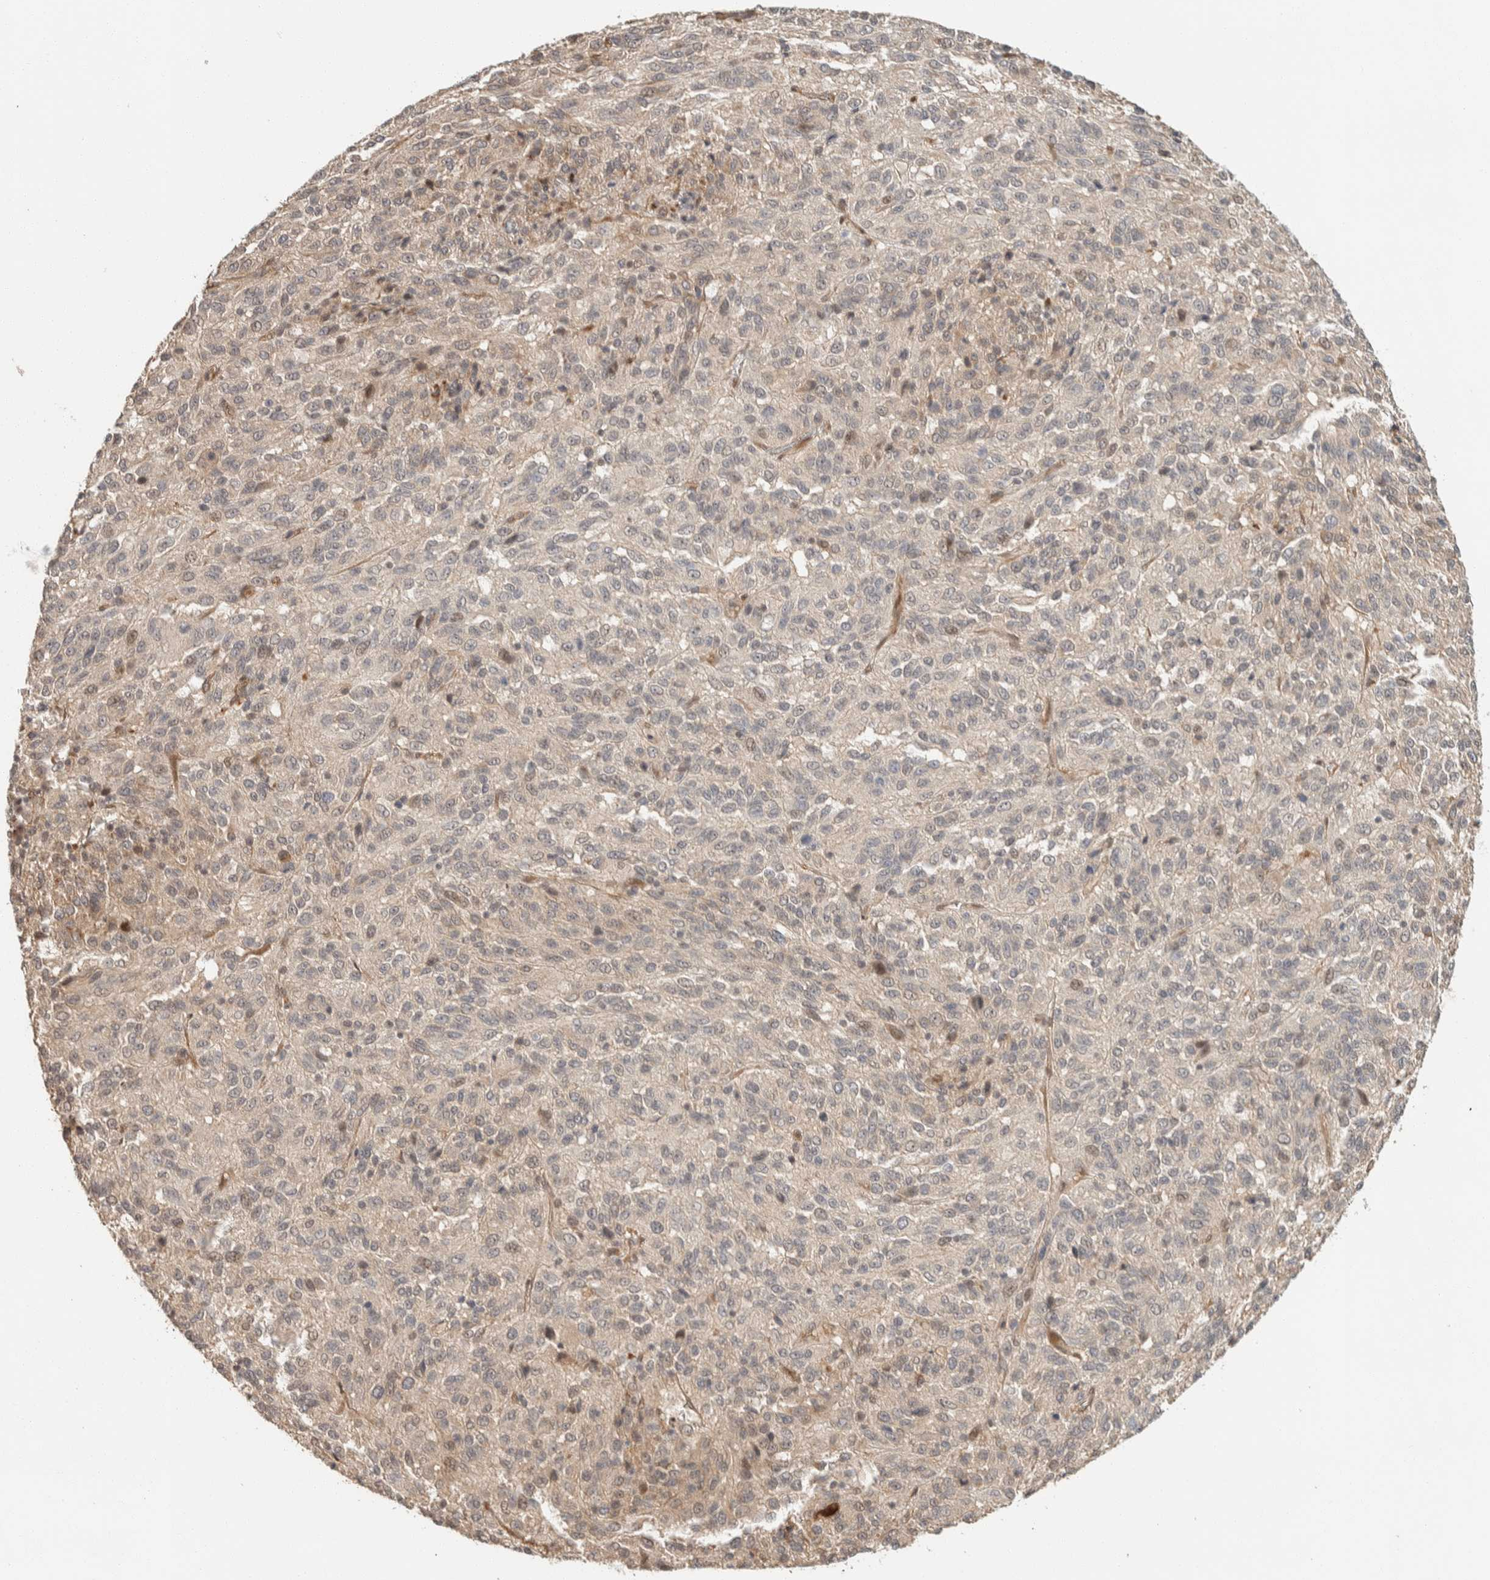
{"staining": {"intensity": "weak", "quantity": "<25%", "location": "cytoplasmic/membranous"}, "tissue": "melanoma", "cell_type": "Tumor cells", "image_type": "cancer", "snomed": [{"axis": "morphology", "description": "Malignant melanoma, Metastatic site"}, {"axis": "topography", "description": "Lung"}], "caption": "Protein analysis of malignant melanoma (metastatic site) shows no significant staining in tumor cells.", "gene": "ZBTB2", "patient": {"sex": "male", "age": 64}}